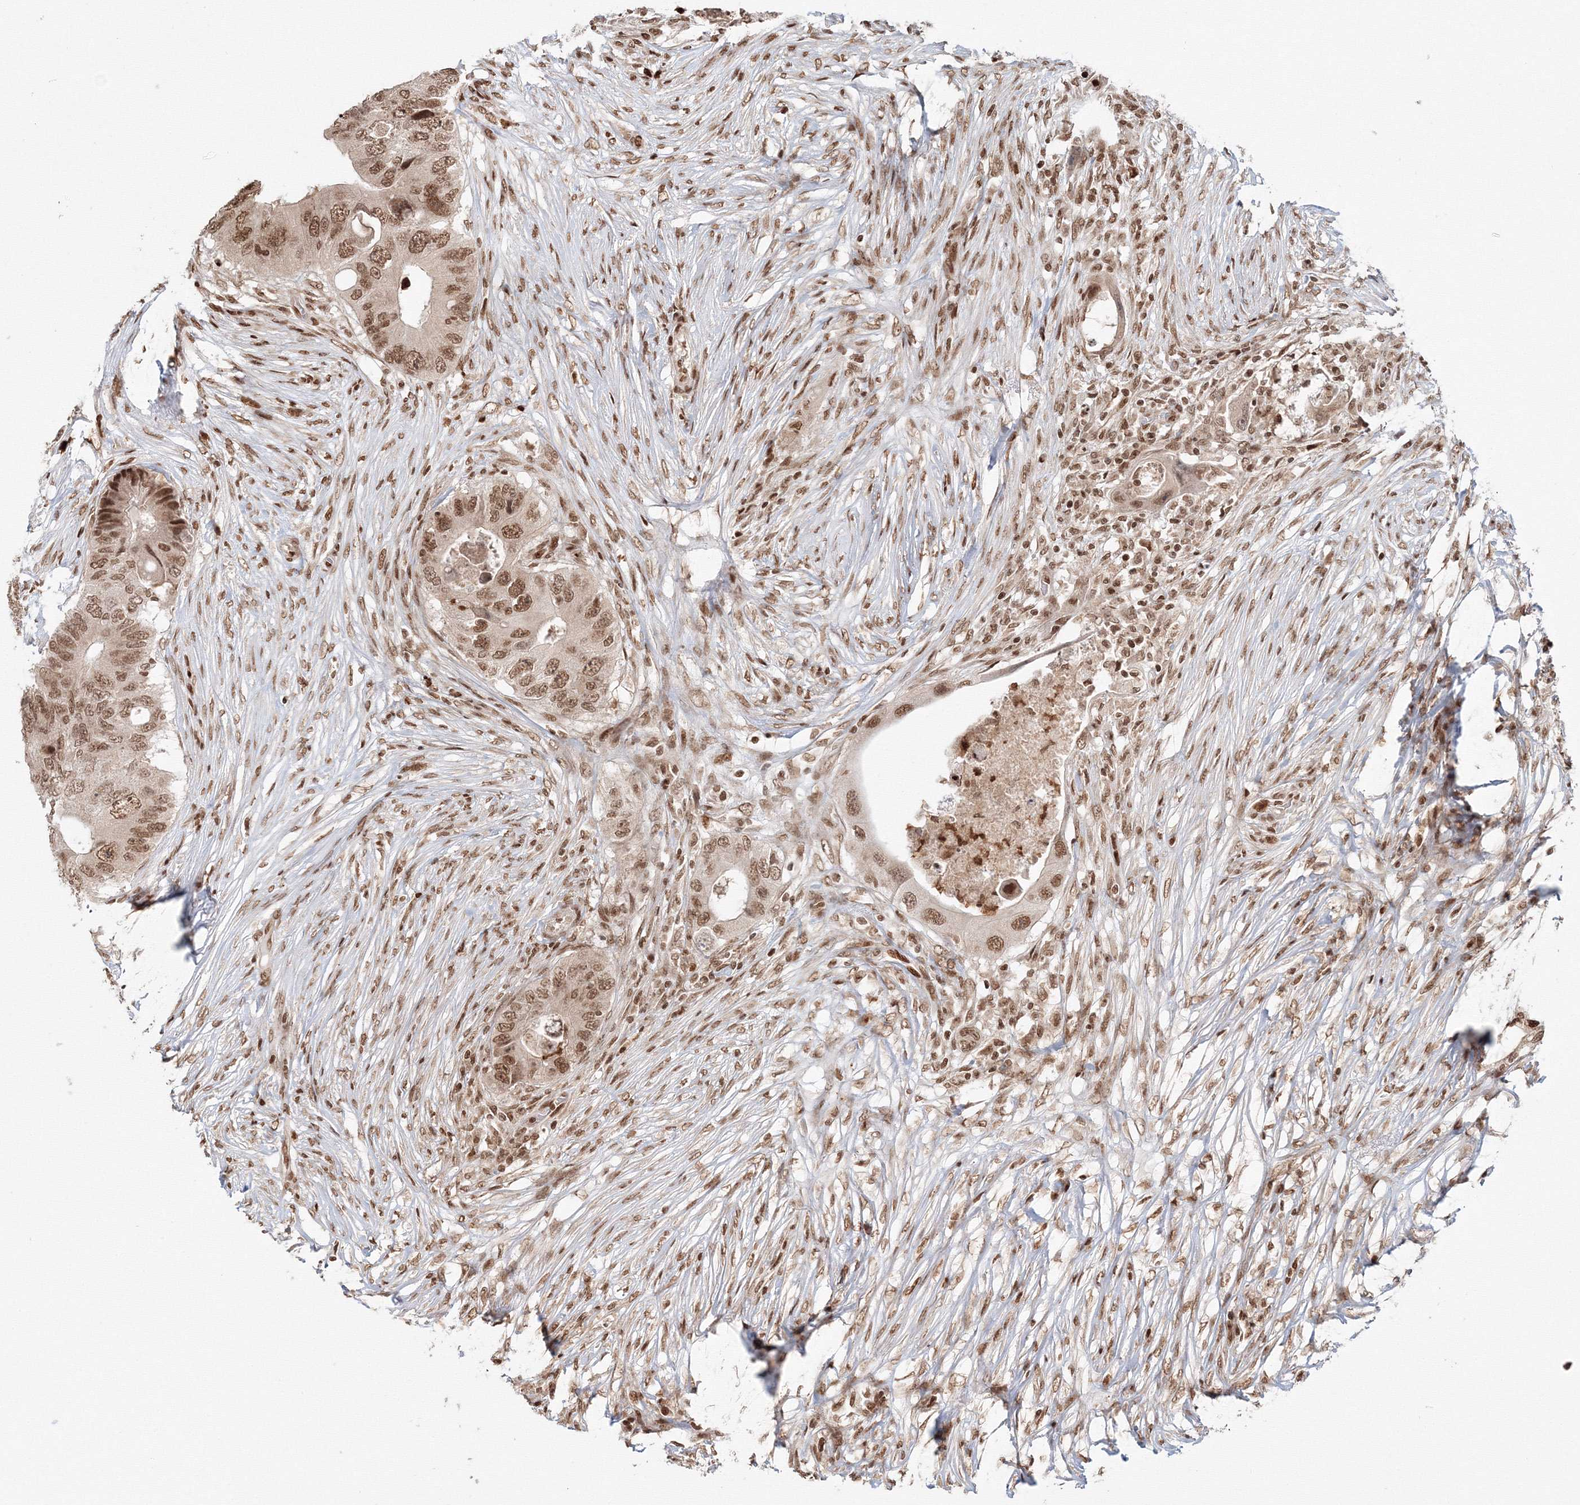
{"staining": {"intensity": "moderate", "quantity": ">75%", "location": "nuclear"}, "tissue": "colorectal cancer", "cell_type": "Tumor cells", "image_type": "cancer", "snomed": [{"axis": "morphology", "description": "Adenocarcinoma, NOS"}, {"axis": "topography", "description": "Colon"}], "caption": "Immunohistochemical staining of colorectal adenocarcinoma demonstrates moderate nuclear protein expression in approximately >75% of tumor cells.", "gene": "KIF20A", "patient": {"sex": "male", "age": 71}}